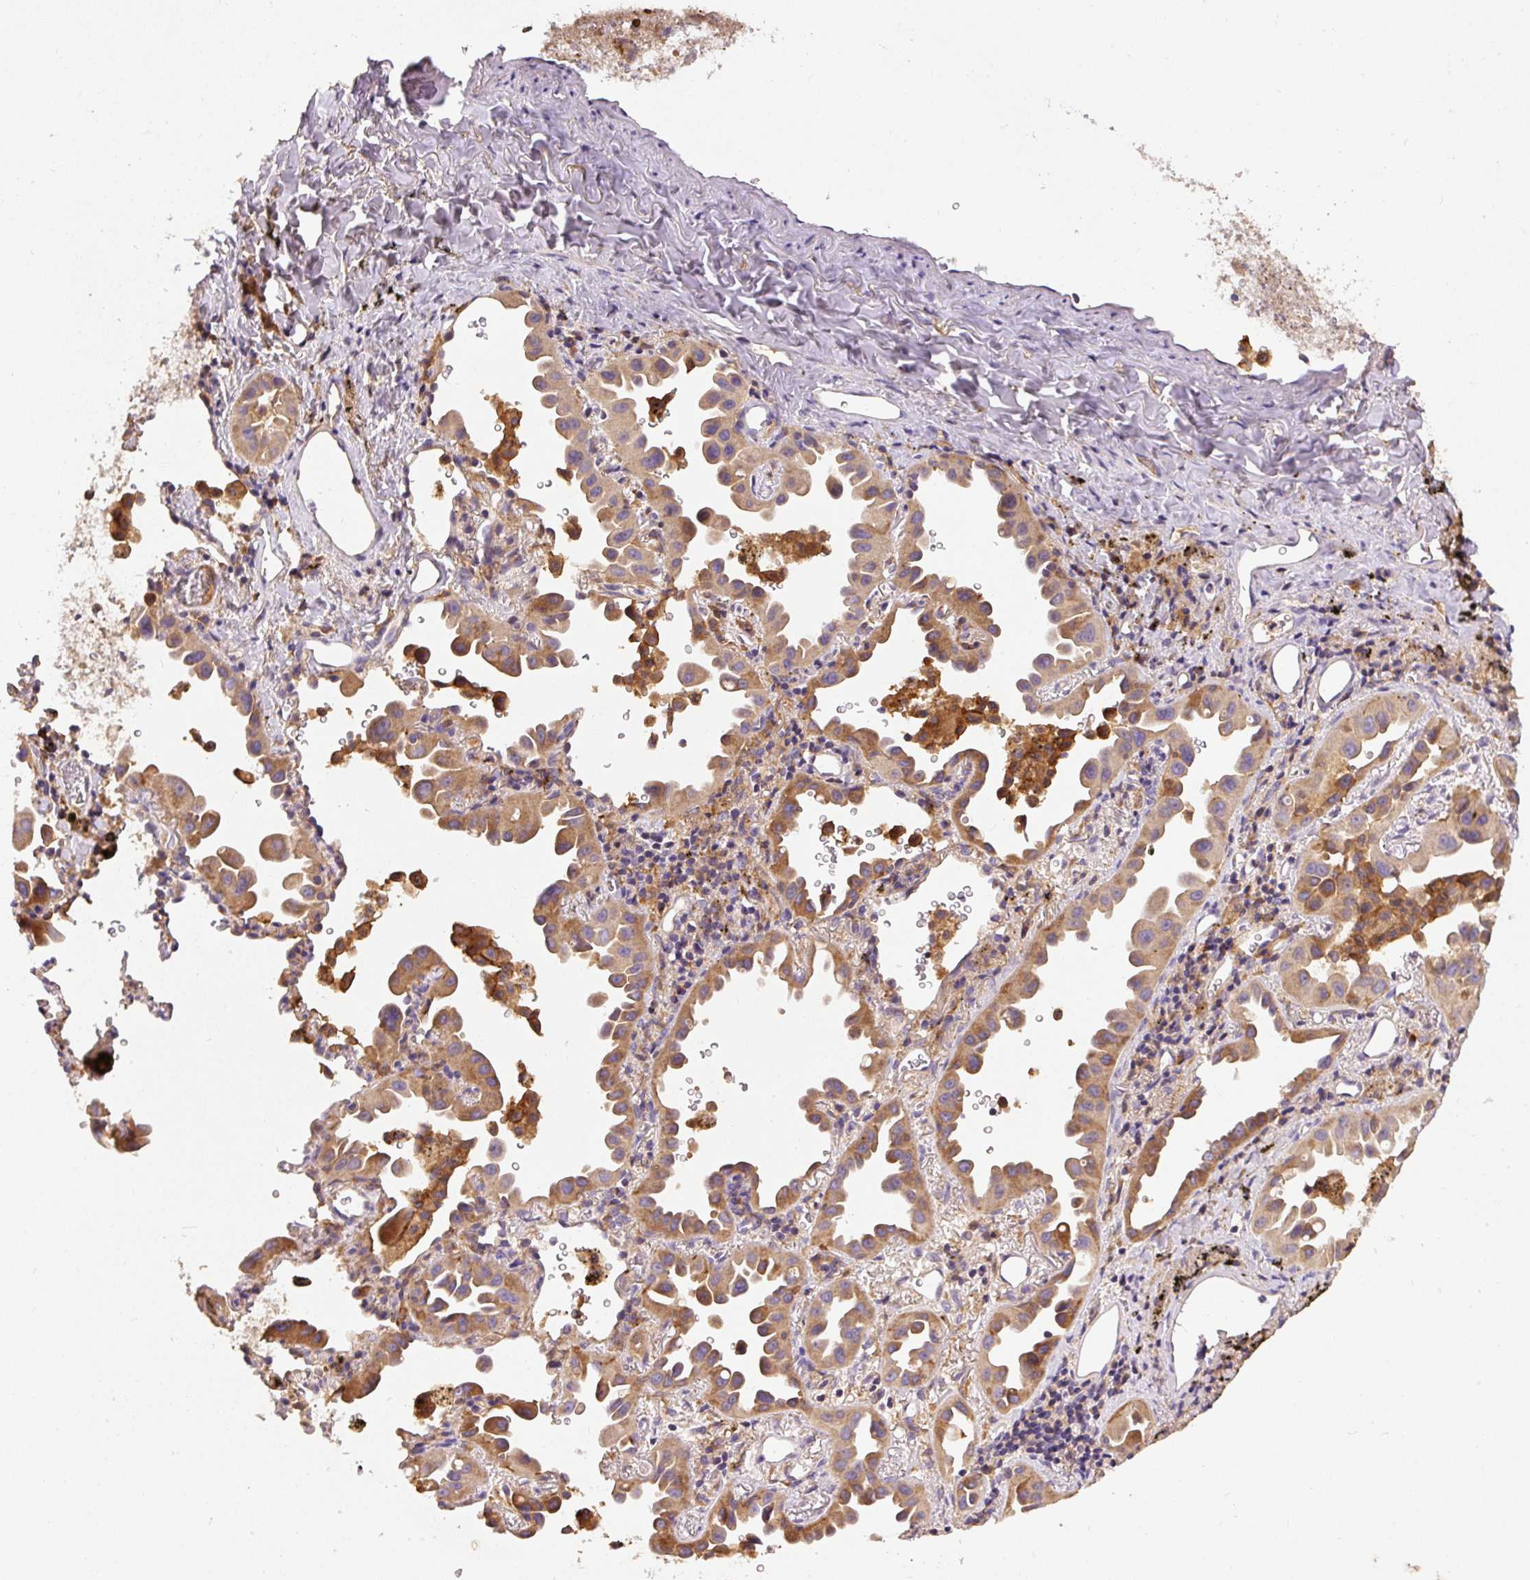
{"staining": {"intensity": "moderate", "quantity": ">75%", "location": "cytoplasmic/membranous"}, "tissue": "lung cancer", "cell_type": "Tumor cells", "image_type": "cancer", "snomed": [{"axis": "morphology", "description": "Adenocarcinoma, NOS"}, {"axis": "topography", "description": "Lung"}], "caption": "A brown stain highlights moderate cytoplasmic/membranous expression of a protein in lung cancer (adenocarcinoma) tumor cells.", "gene": "DAPK1", "patient": {"sex": "male", "age": 68}}